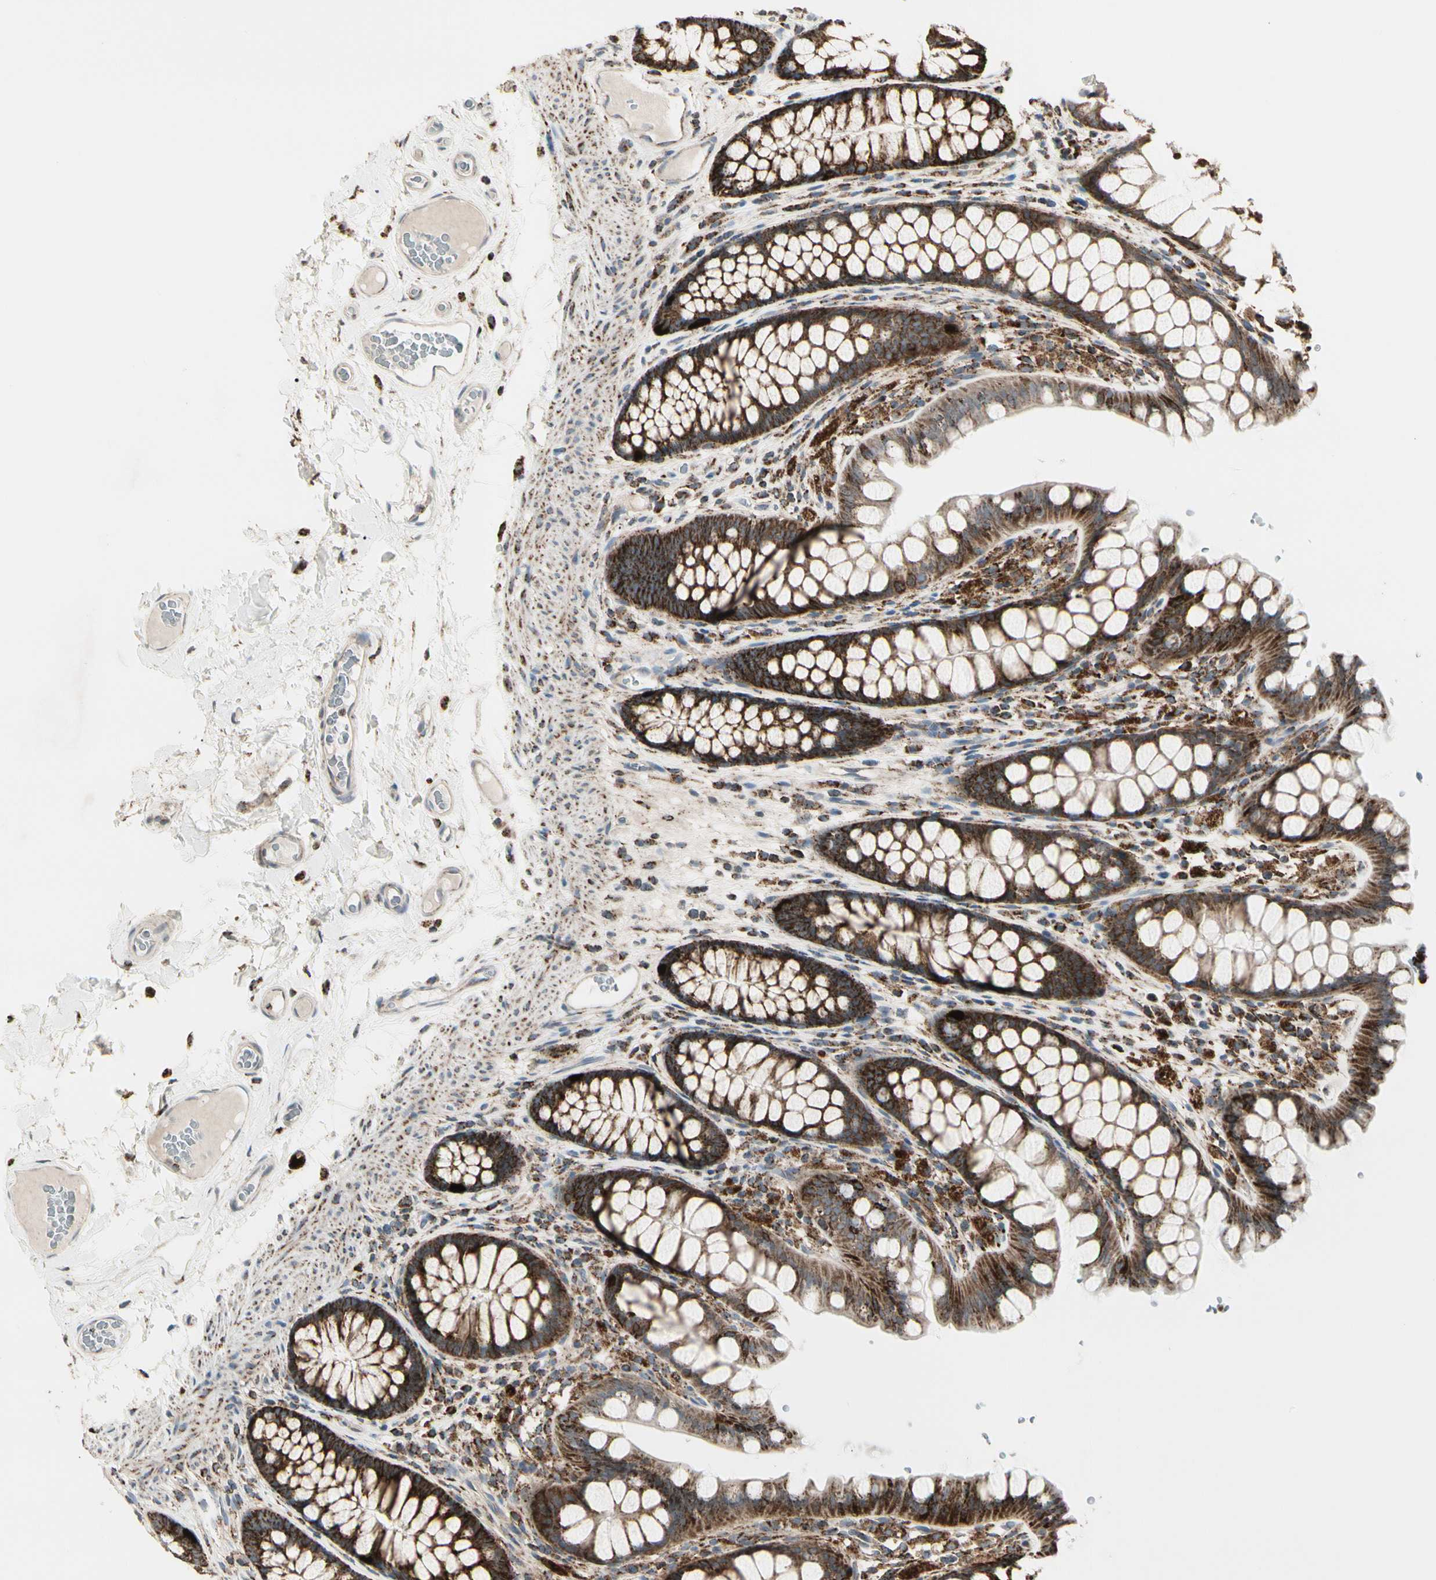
{"staining": {"intensity": "moderate", "quantity": ">75%", "location": "cytoplasmic/membranous"}, "tissue": "colon", "cell_type": "Endothelial cells", "image_type": "normal", "snomed": [{"axis": "morphology", "description": "Normal tissue, NOS"}, {"axis": "topography", "description": "Colon"}], "caption": "Brown immunohistochemical staining in normal human colon exhibits moderate cytoplasmic/membranous expression in about >75% of endothelial cells. The staining was performed using DAB (3,3'-diaminobenzidine), with brown indicating positive protein expression. Nuclei are stained blue with hematoxylin.", "gene": "TMEM176A", "patient": {"sex": "female", "age": 55}}